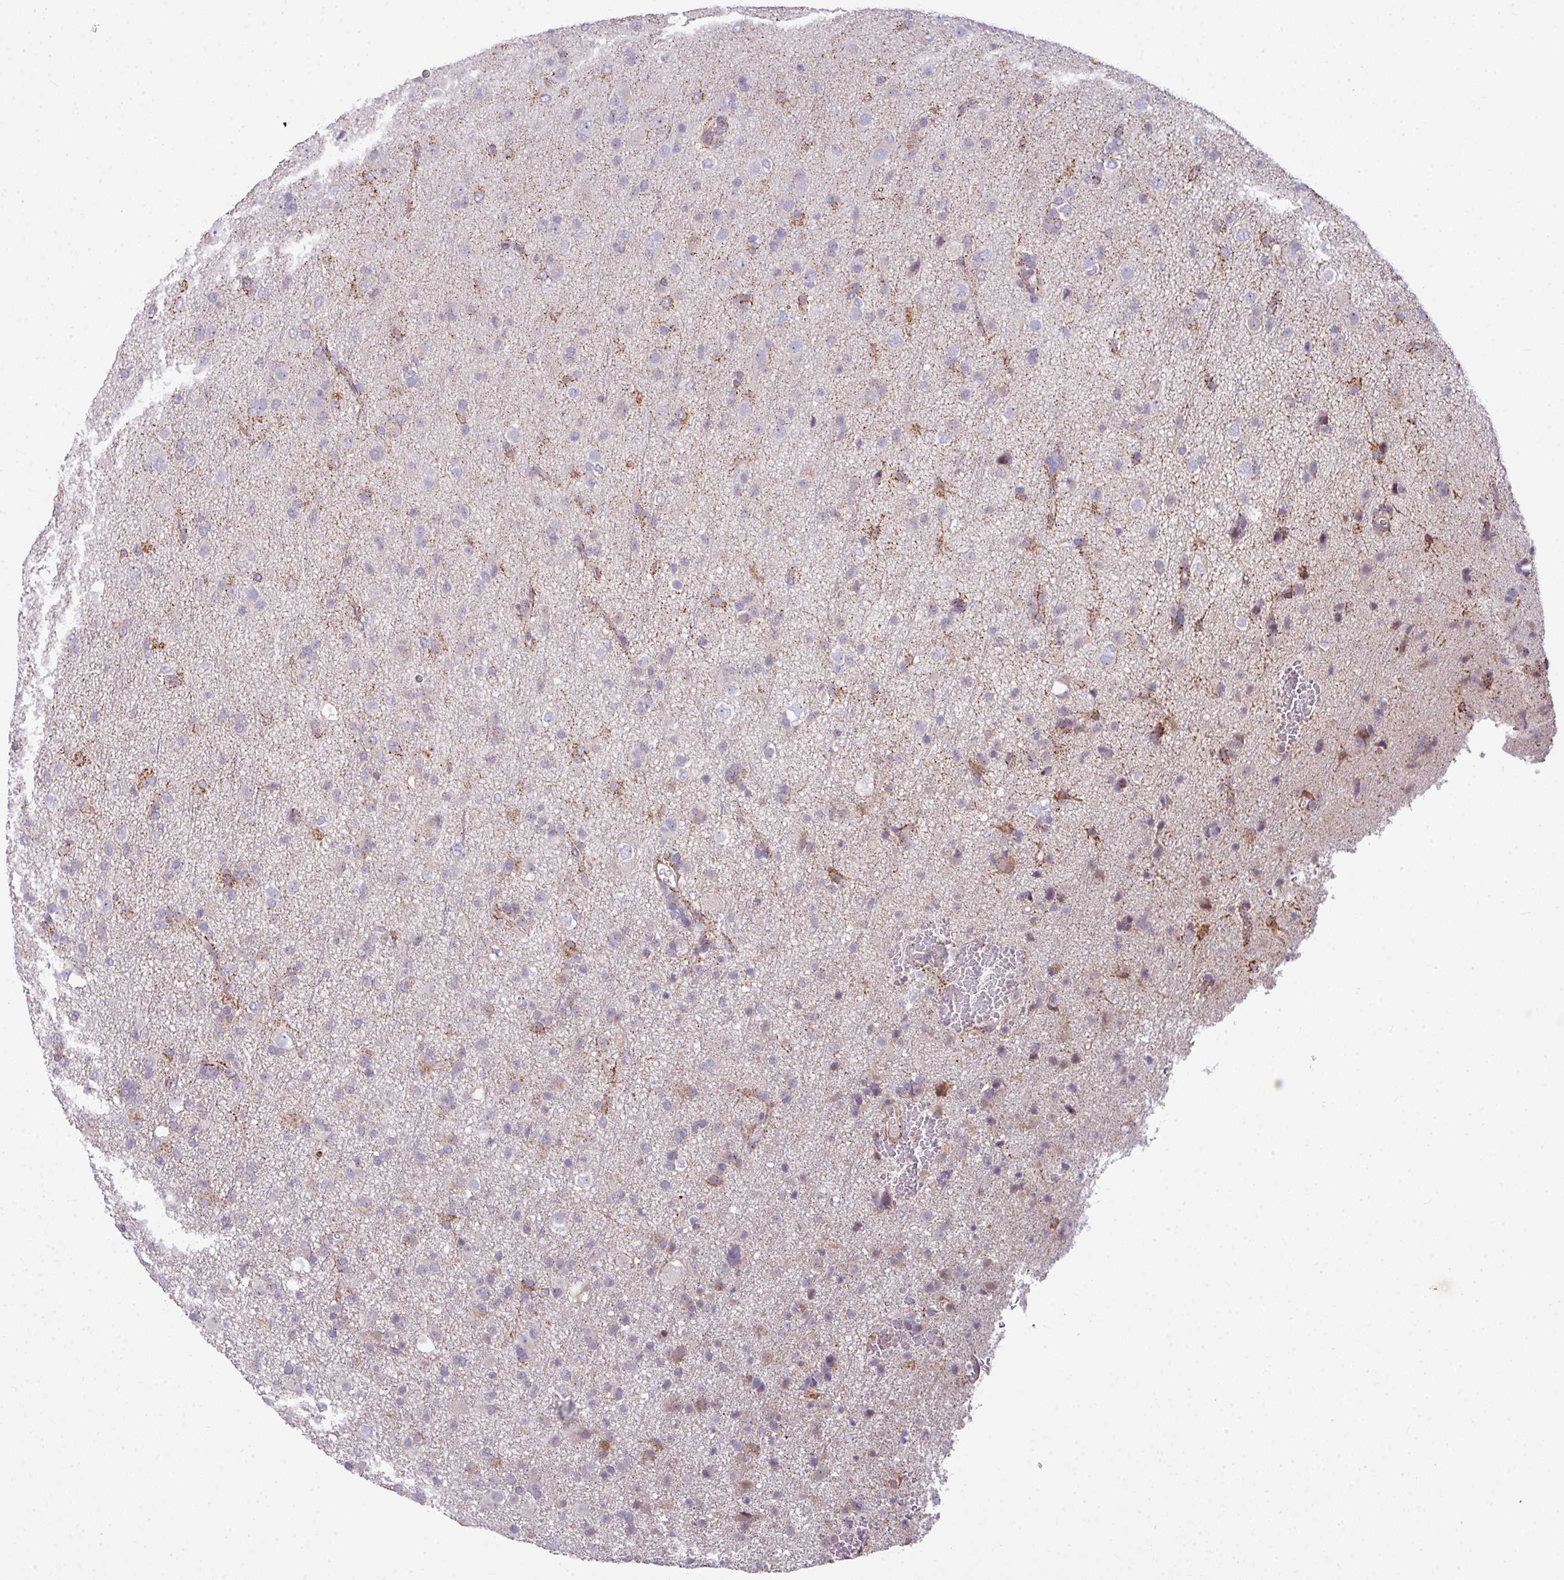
{"staining": {"intensity": "moderate", "quantity": "<25%", "location": "cytoplasmic/membranous"}, "tissue": "glioma", "cell_type": "Tumor cells", "image_type": "cancer", "snomed": [{"axis": "morphology", "description": "Glioma, malignant, Low grade"}, {"axis": "topography", "description": "Brain"}], "caption": "Malignant glioma (low-grade) stained for a protein displays moderate cytoplasmic/membranous positivity in tumor cells. (DAB (3,3'-diaminobenzidine) IHC with brightfield microscopy, high magnification).", "gene": "STAT5A", "patient": {"sex": "male", "age": 65}}